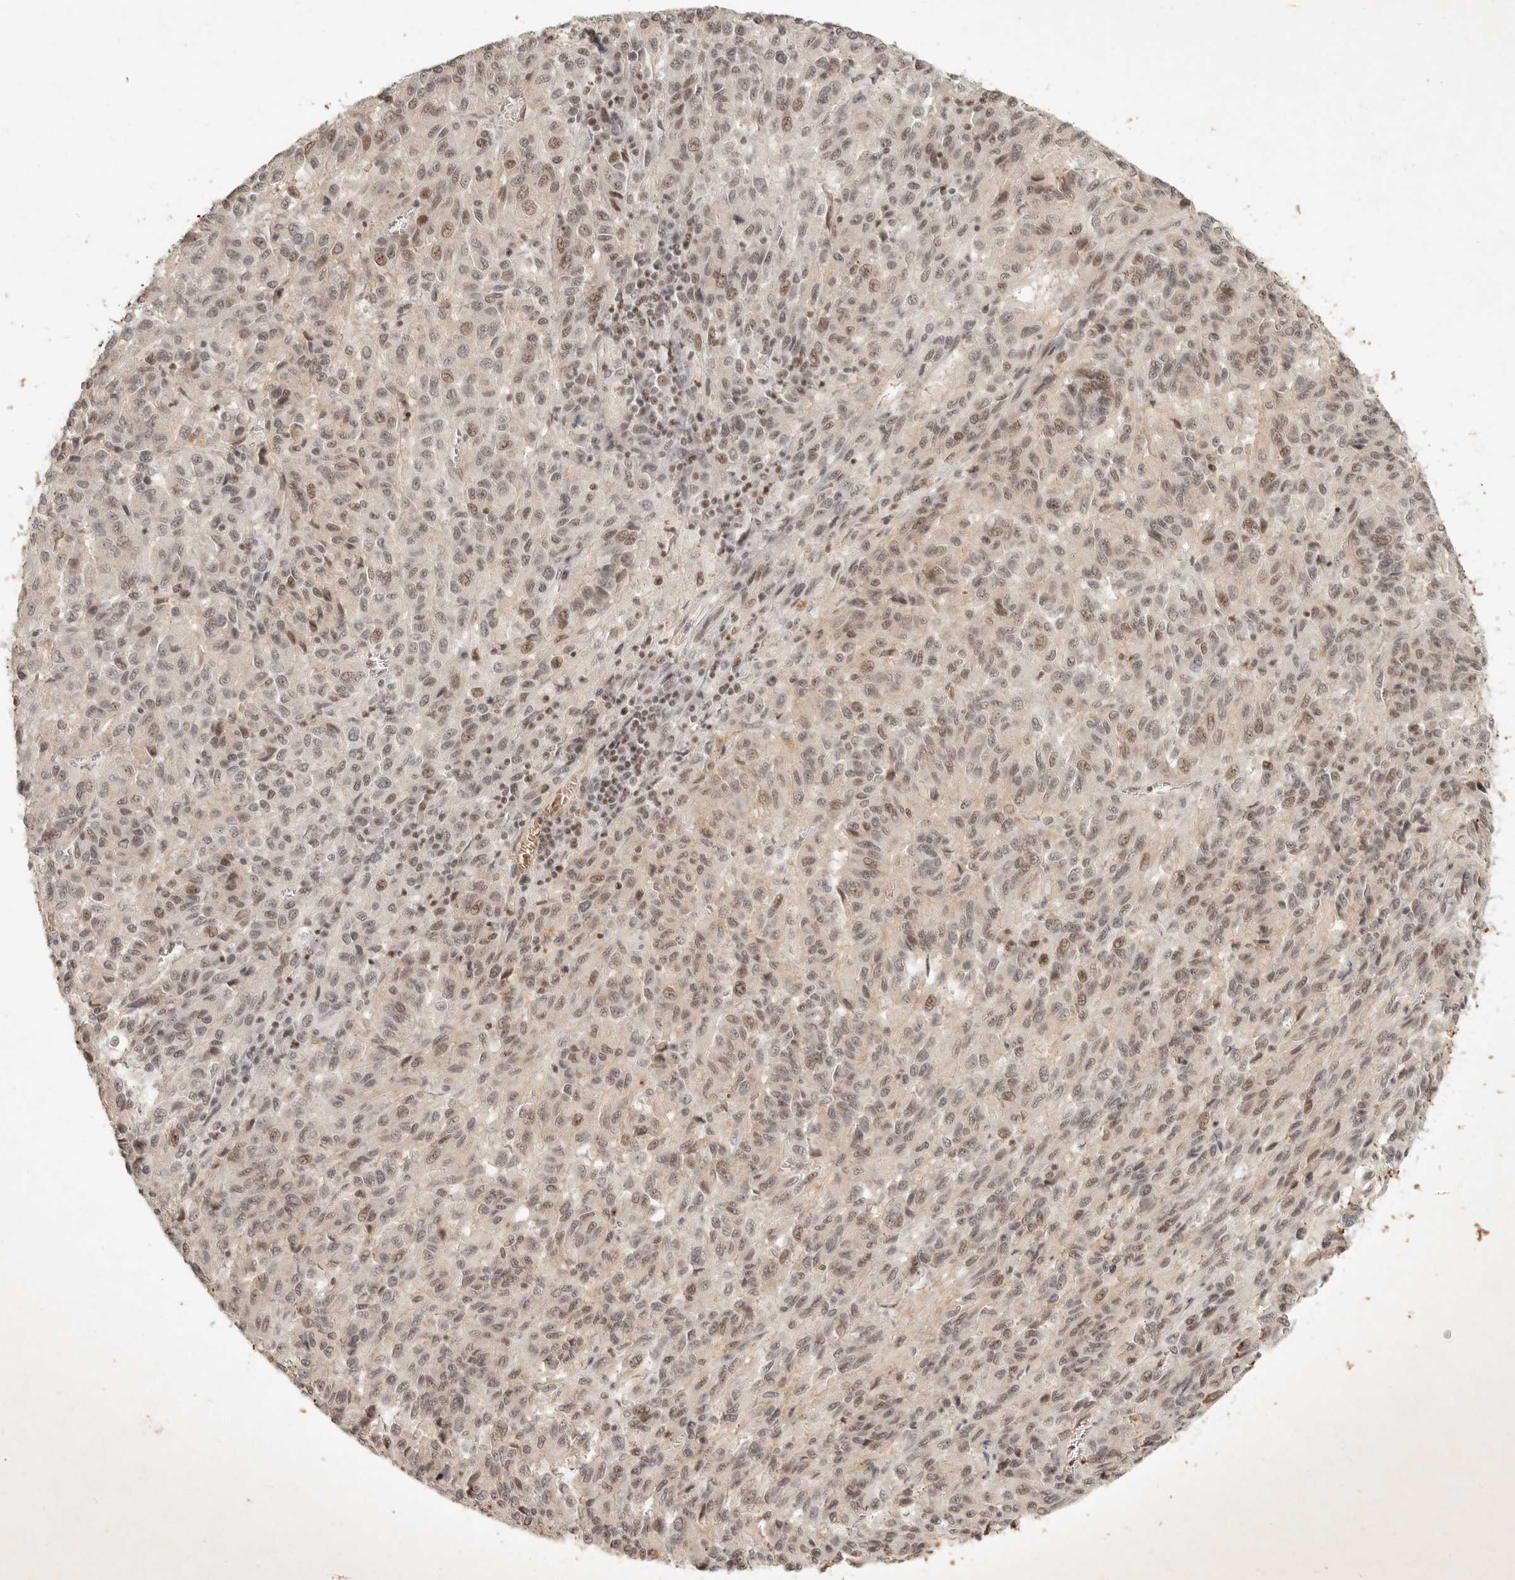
{"staining": {"intensity": "moderate", "quantity": "25%-75%", "location": "nuclear"}, "tissue": "melanoma", "cell_type": "Tumor cells", "image_type": "cancer", "snomed": [{"axis": "morphology", "description": "Malignant melanoma, Metastatic site"}, {"axis": "topography", "description": "Lung"}], "caption": "A high-resolution photomicrograph shows immunohistochemistry (IHC) staining of melanoma, which shows moderate nuclear positivity in approximately 25%-75% of tumor cells.", "gene": "GABPA", "patient": {"sex": "male", "age": 64}}